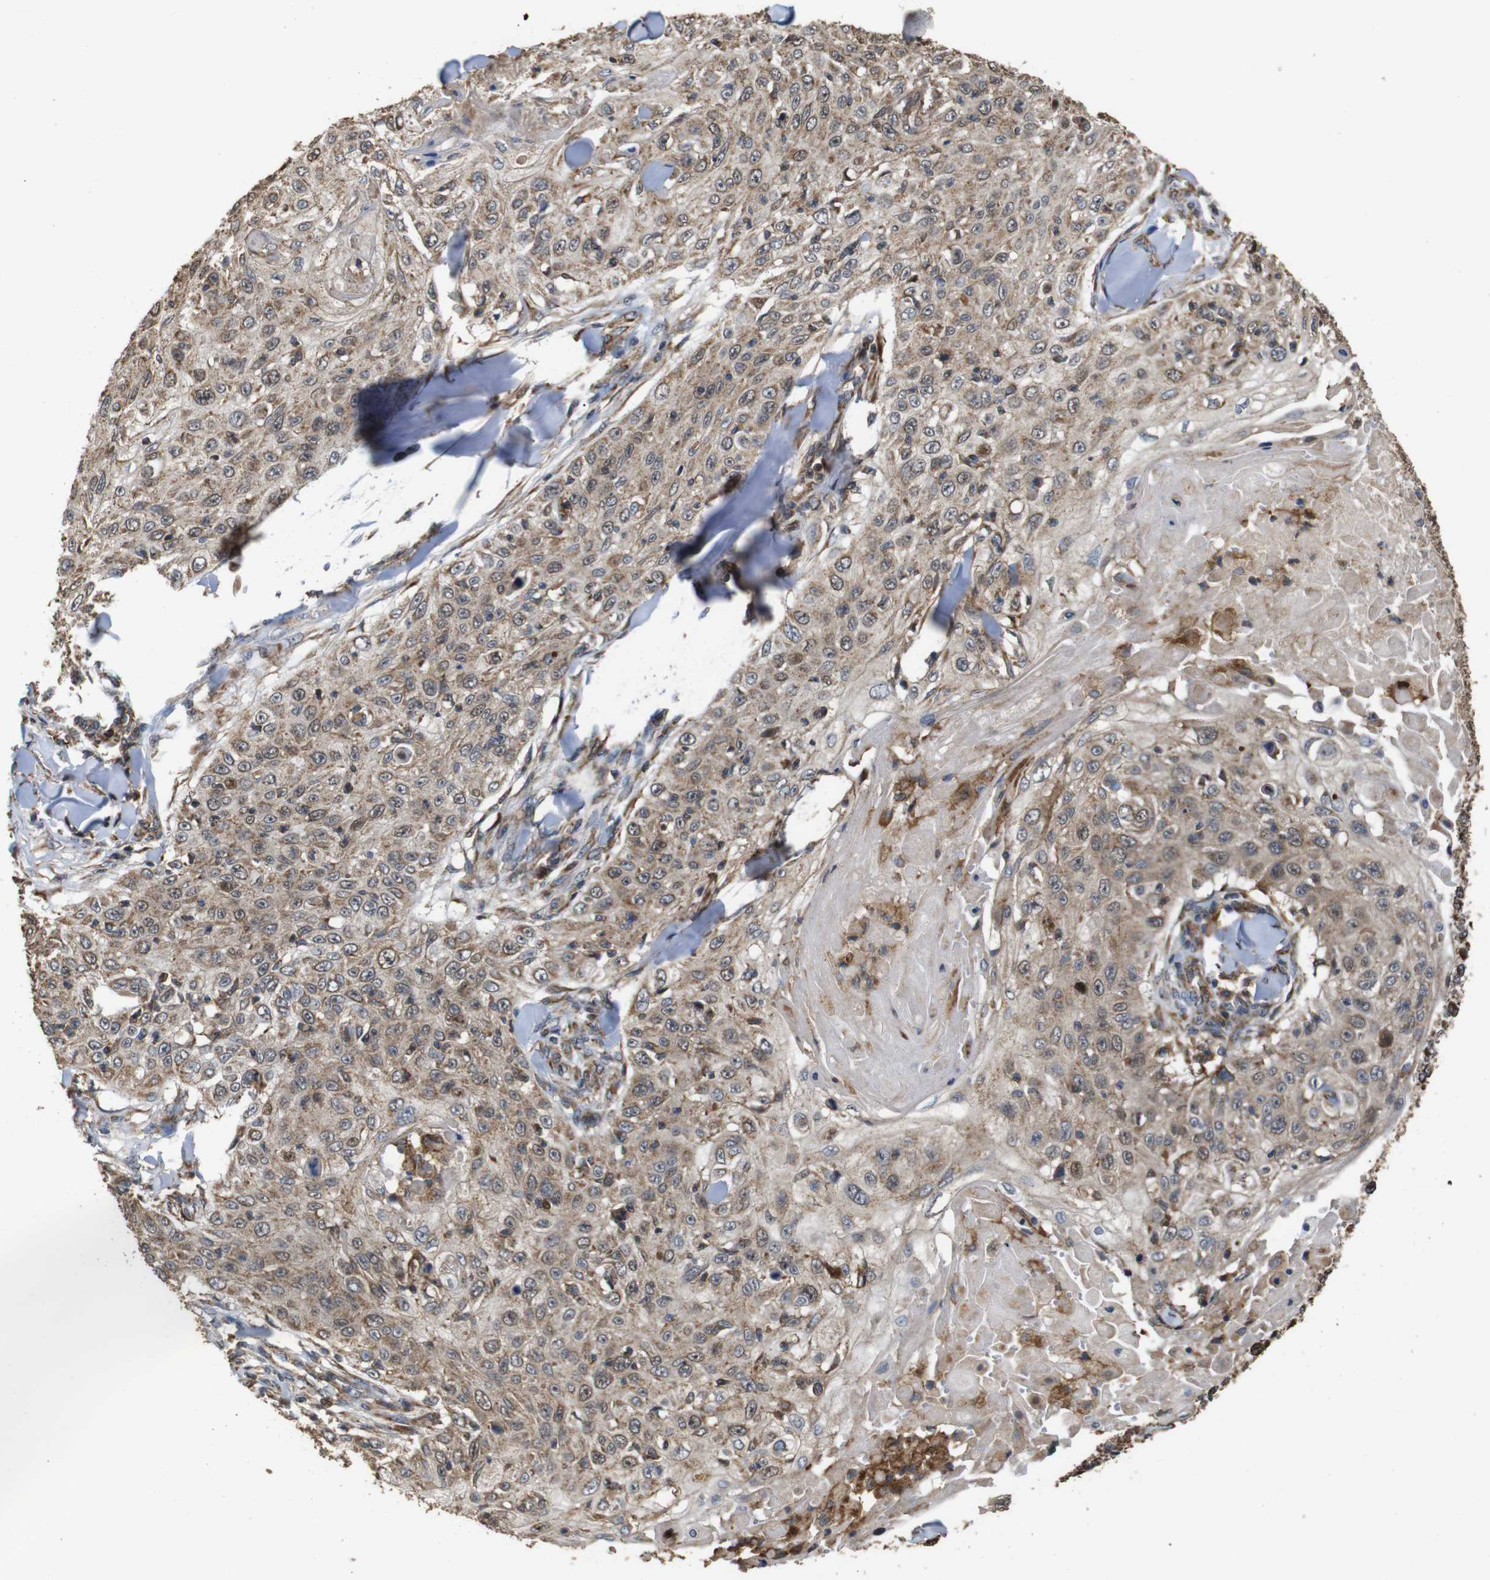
{"staining": {"intensity": "weak", "quantity": ">75%", "location": "cytoplasmic/membranous"}, "tissue": "skin cancer", "cell_type": "Tumor cells", "image_type": "cancer", "snomed": [{"axis": "morphology", "description": "Squamous cell carcinoma, NOS"}, {"axis": "topography", "description": "Skin"}], "caption": "Skin cancer (squamous cell carcinoma) stained with a brown dye exhibits weak cytoplasmic/membranous positive staining in about >75% of tumor cells.", "gene": "SNN", "patient": {"sex": "male", "age": 86}}